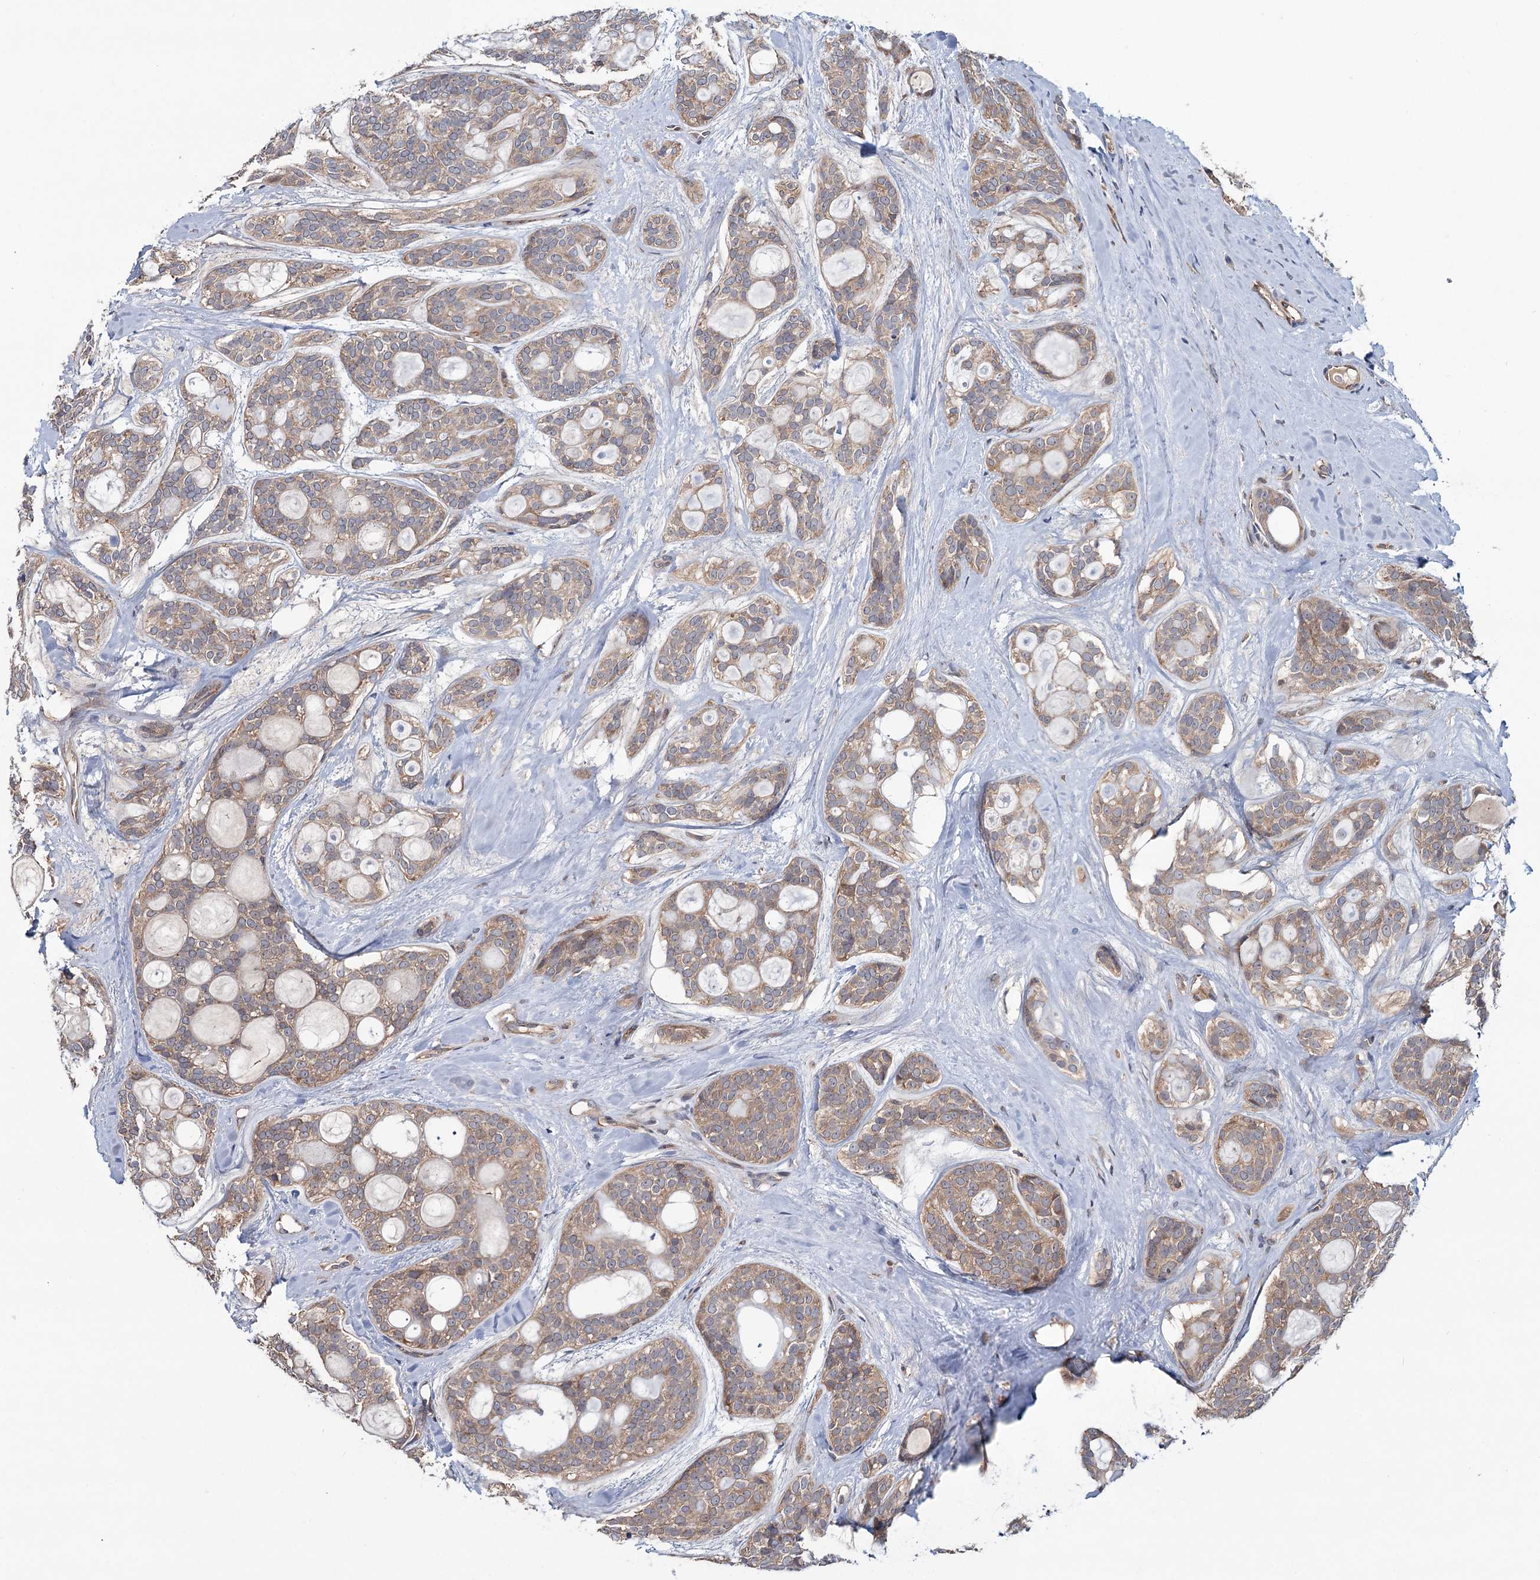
{"staining": {"intensity": "weak", "quantity": "25%-75%", "location": "cytoplasmic/membranous"}, "tissue": "head and neck cancer", "cell_type": "Tumor cells", "image_type": "cancer", "snomed": [{"axis": "morphology", "description": "Adenocarcinoma, NOS"}, {"axis": "topography", "description": "Head-Neck"}], "caption": "Brown immunohistochemical staining in adenocarcinoma (head and neck) demonstrates weak cytoplasmic/membranous expression in approximately 25%-75% of tumor cells.", "gene": "MTRR", "patient": {"sex": "male", "age": 66}}